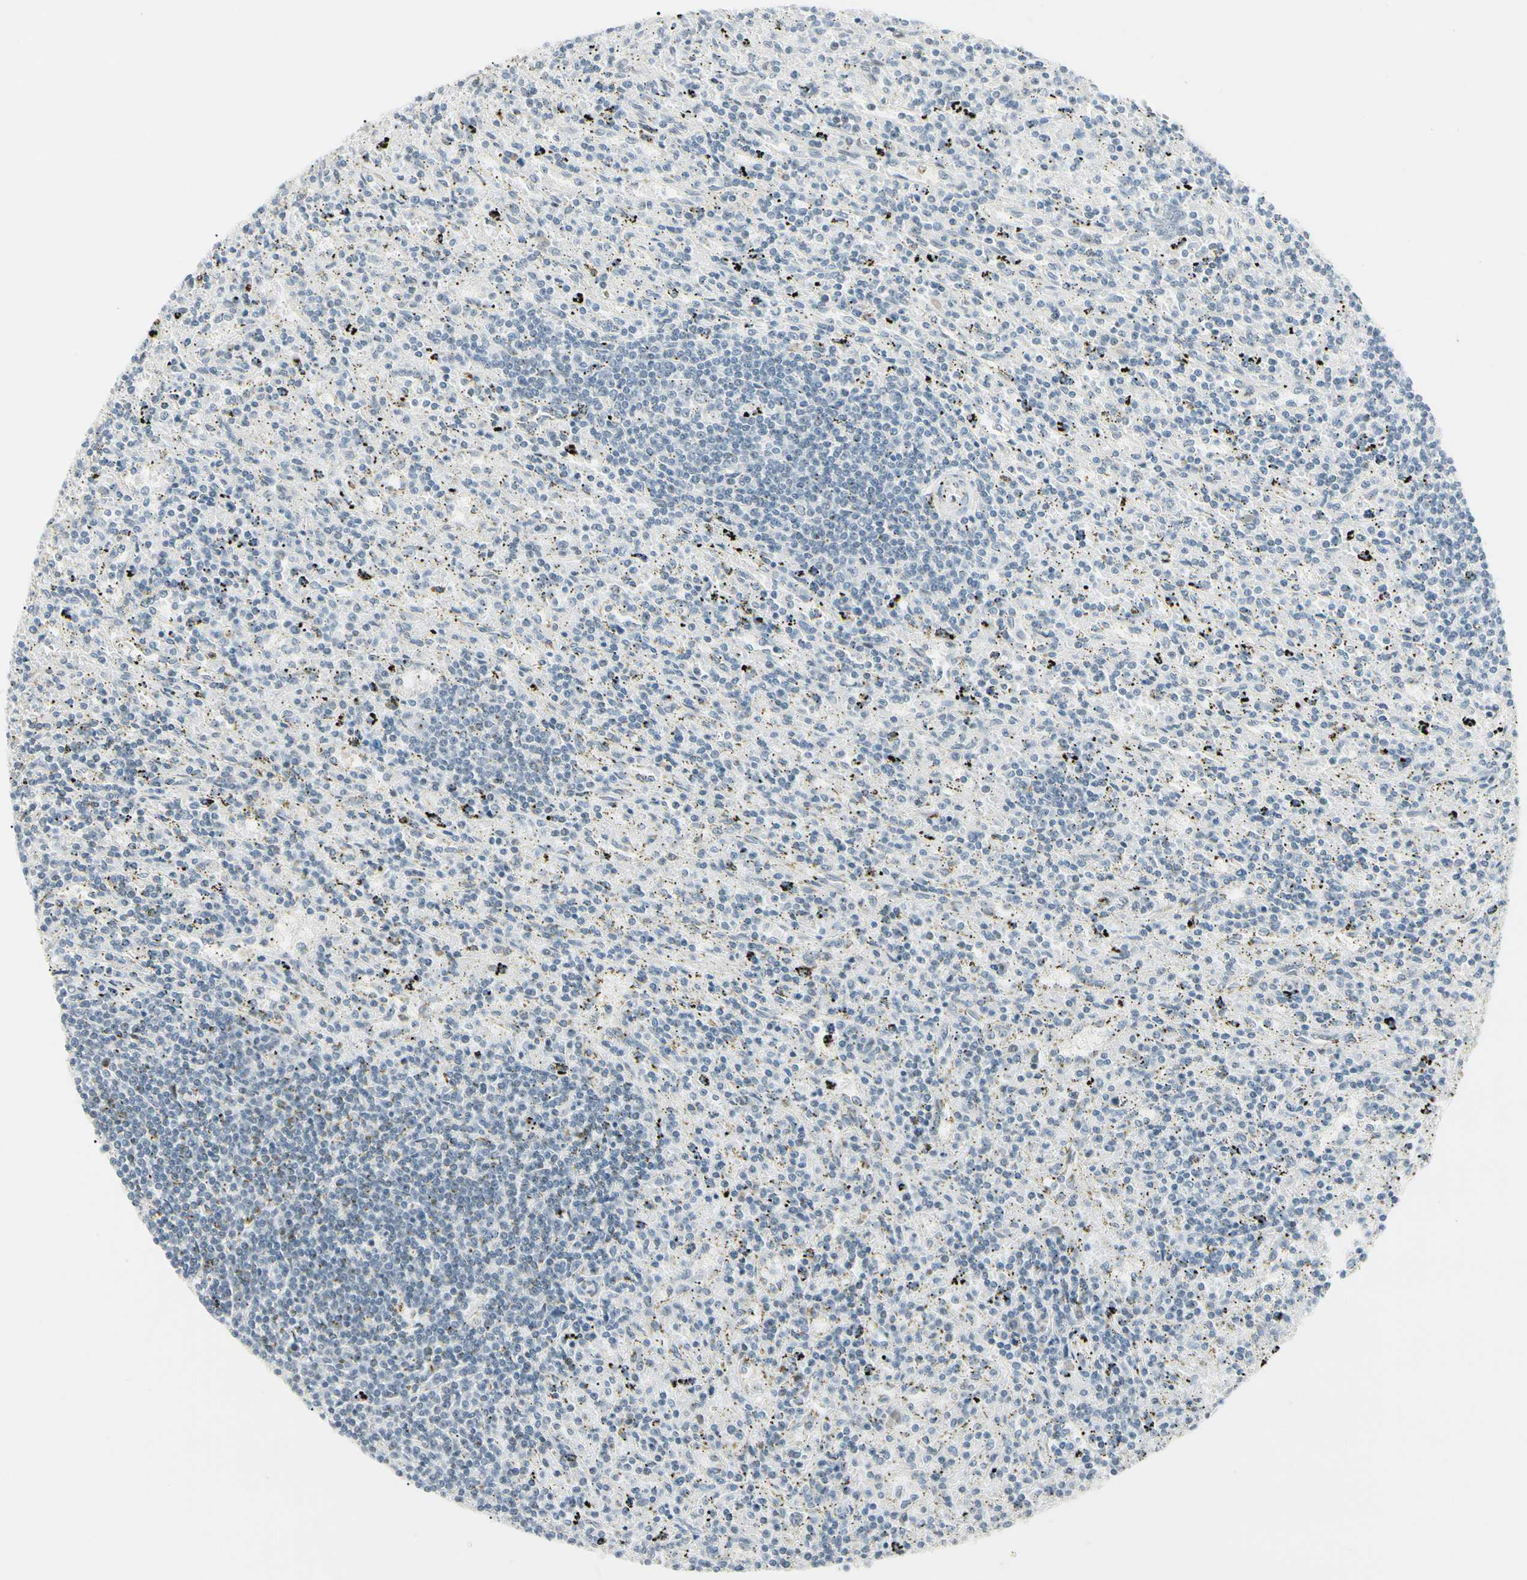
{"staining": {"intensity": "negative", "quantity": "none", "location": "none"}, "tissue": "lymphoma", "cell_type": "Tumor cells", "image_type": "cancer", "snomed": [{"axis": "morphology", "description": "Malignant lymphoma, non-Hodgkin's type, Low grade"}, {"axis": "topography", "description": "Spleen"}], "caption": "Immunohistochemistry (IHC) of lymphoma shows no staining in tumor cells.", "gene": "ASPN", "patient": {"sex": "male", "age": 76}}